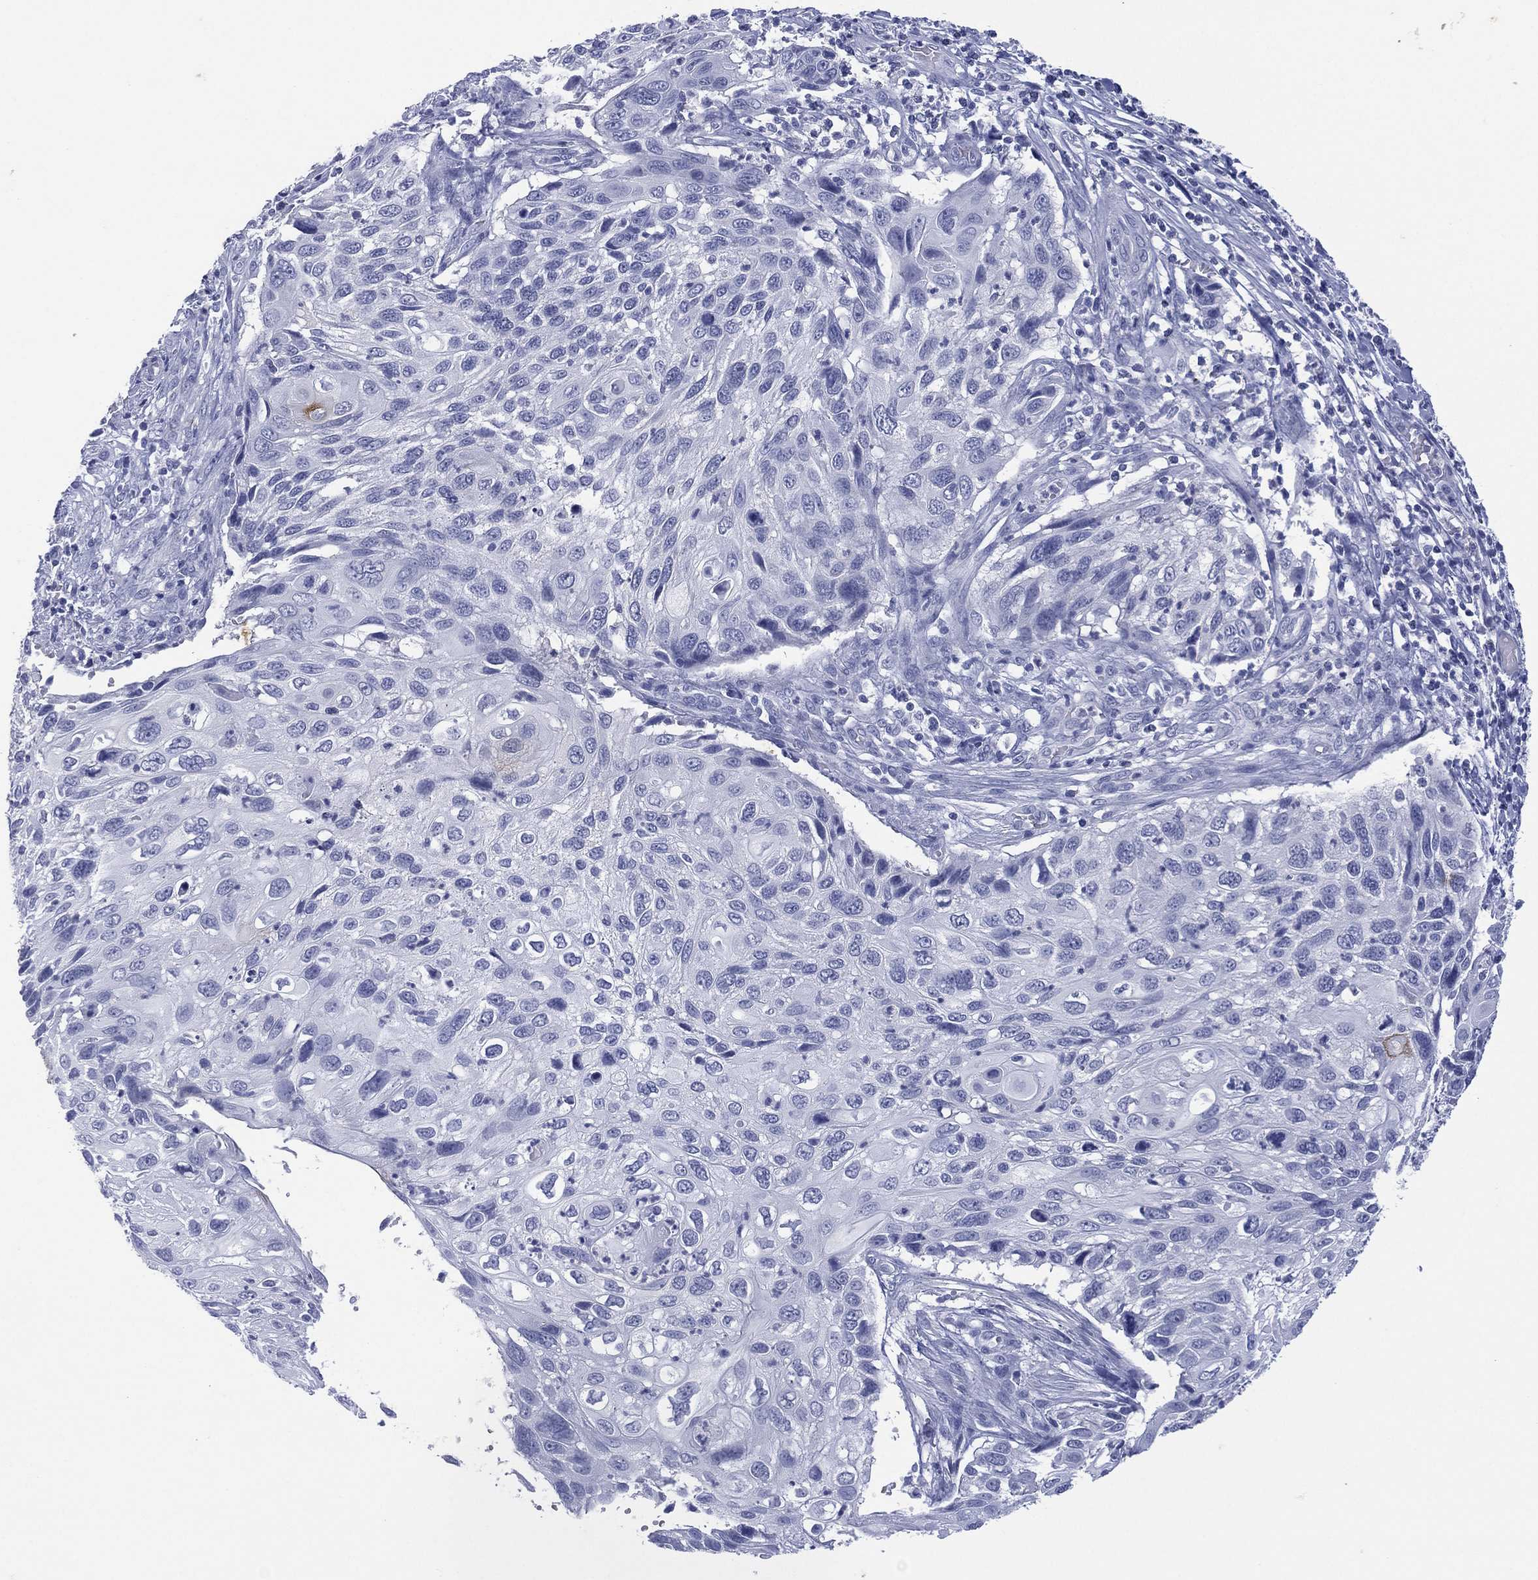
{"staining": {"intensity": "negative", "quantity": "none", "location": "none"}, "tissue": "cervical cancer", "cell_type": "Tumor cells", "image_type": "cancer", "snomed": [{"axis": "morphology", "description": "Squamous cell carcinoma, NOS"}, {"axis": "topography", "description": "Cervix"}], "caption": "A micrograph of cervical squamous cell carcinoma stained for a protein shows no brown staining in tumor cells.", "gene": "DSG1", "patient": {"sex": "female", "age": 70}}